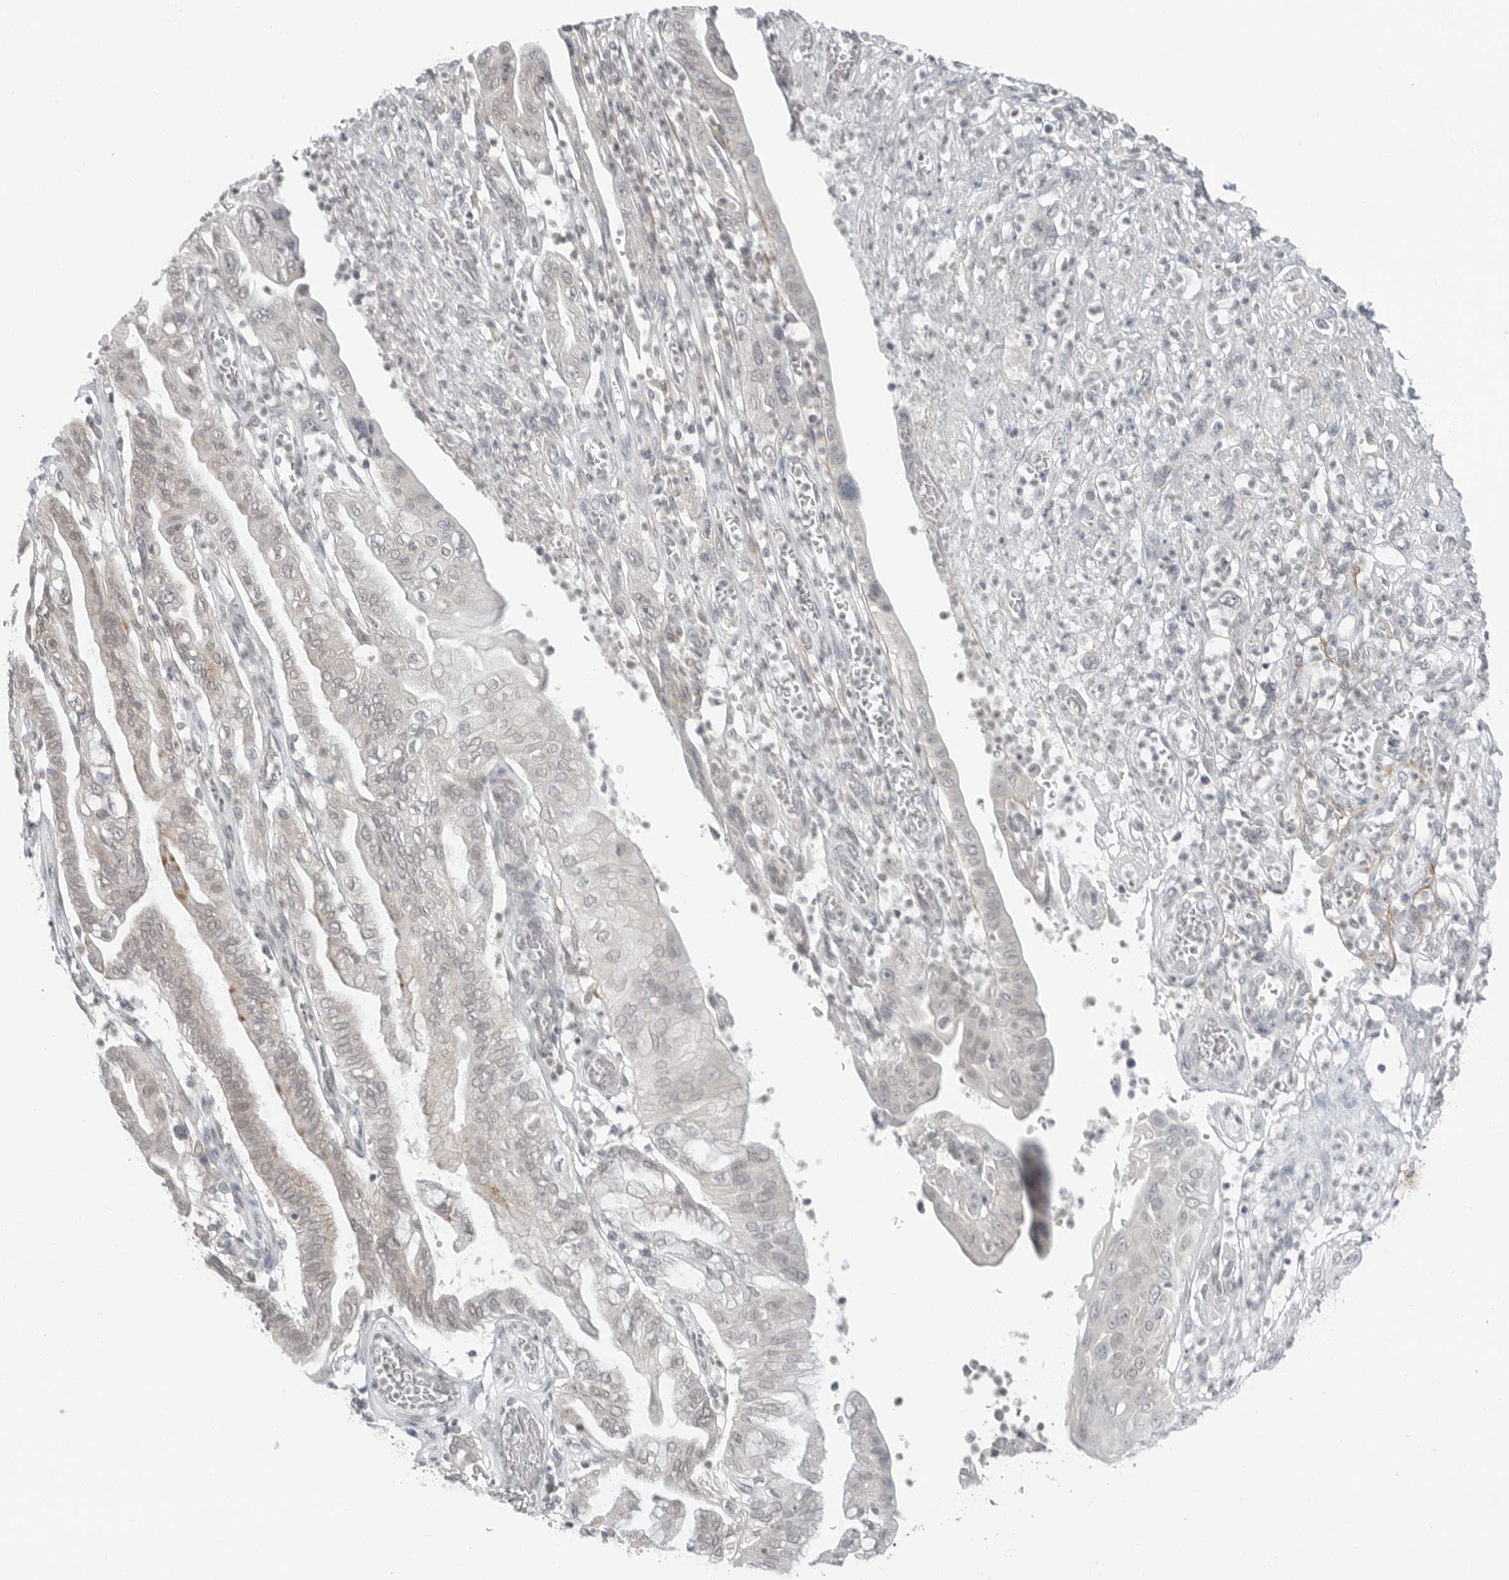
{"staining": {"intensity": "negative", "quantity": "none", "location": "none"}, "tissue": "pancreatic cancer", "cell_type": "Tumor cells", "image_type": "cancer", "snomed": [{"axis": "morphology", "description": "Adenocarcinoma, NOS"}, {"axis": "topography", "description": "Pancreas"}], "caption": "DAB (3,3'-diaminobenzidine) immunohistochemical staining of adenocarcinoma (pancreatic) demonstrates no significant positivity in tumor cells. (IHC, brightfield microscopy, high magnification).", "gene": "FCRLB", "patient": {"sex": "female", "age": 73}}